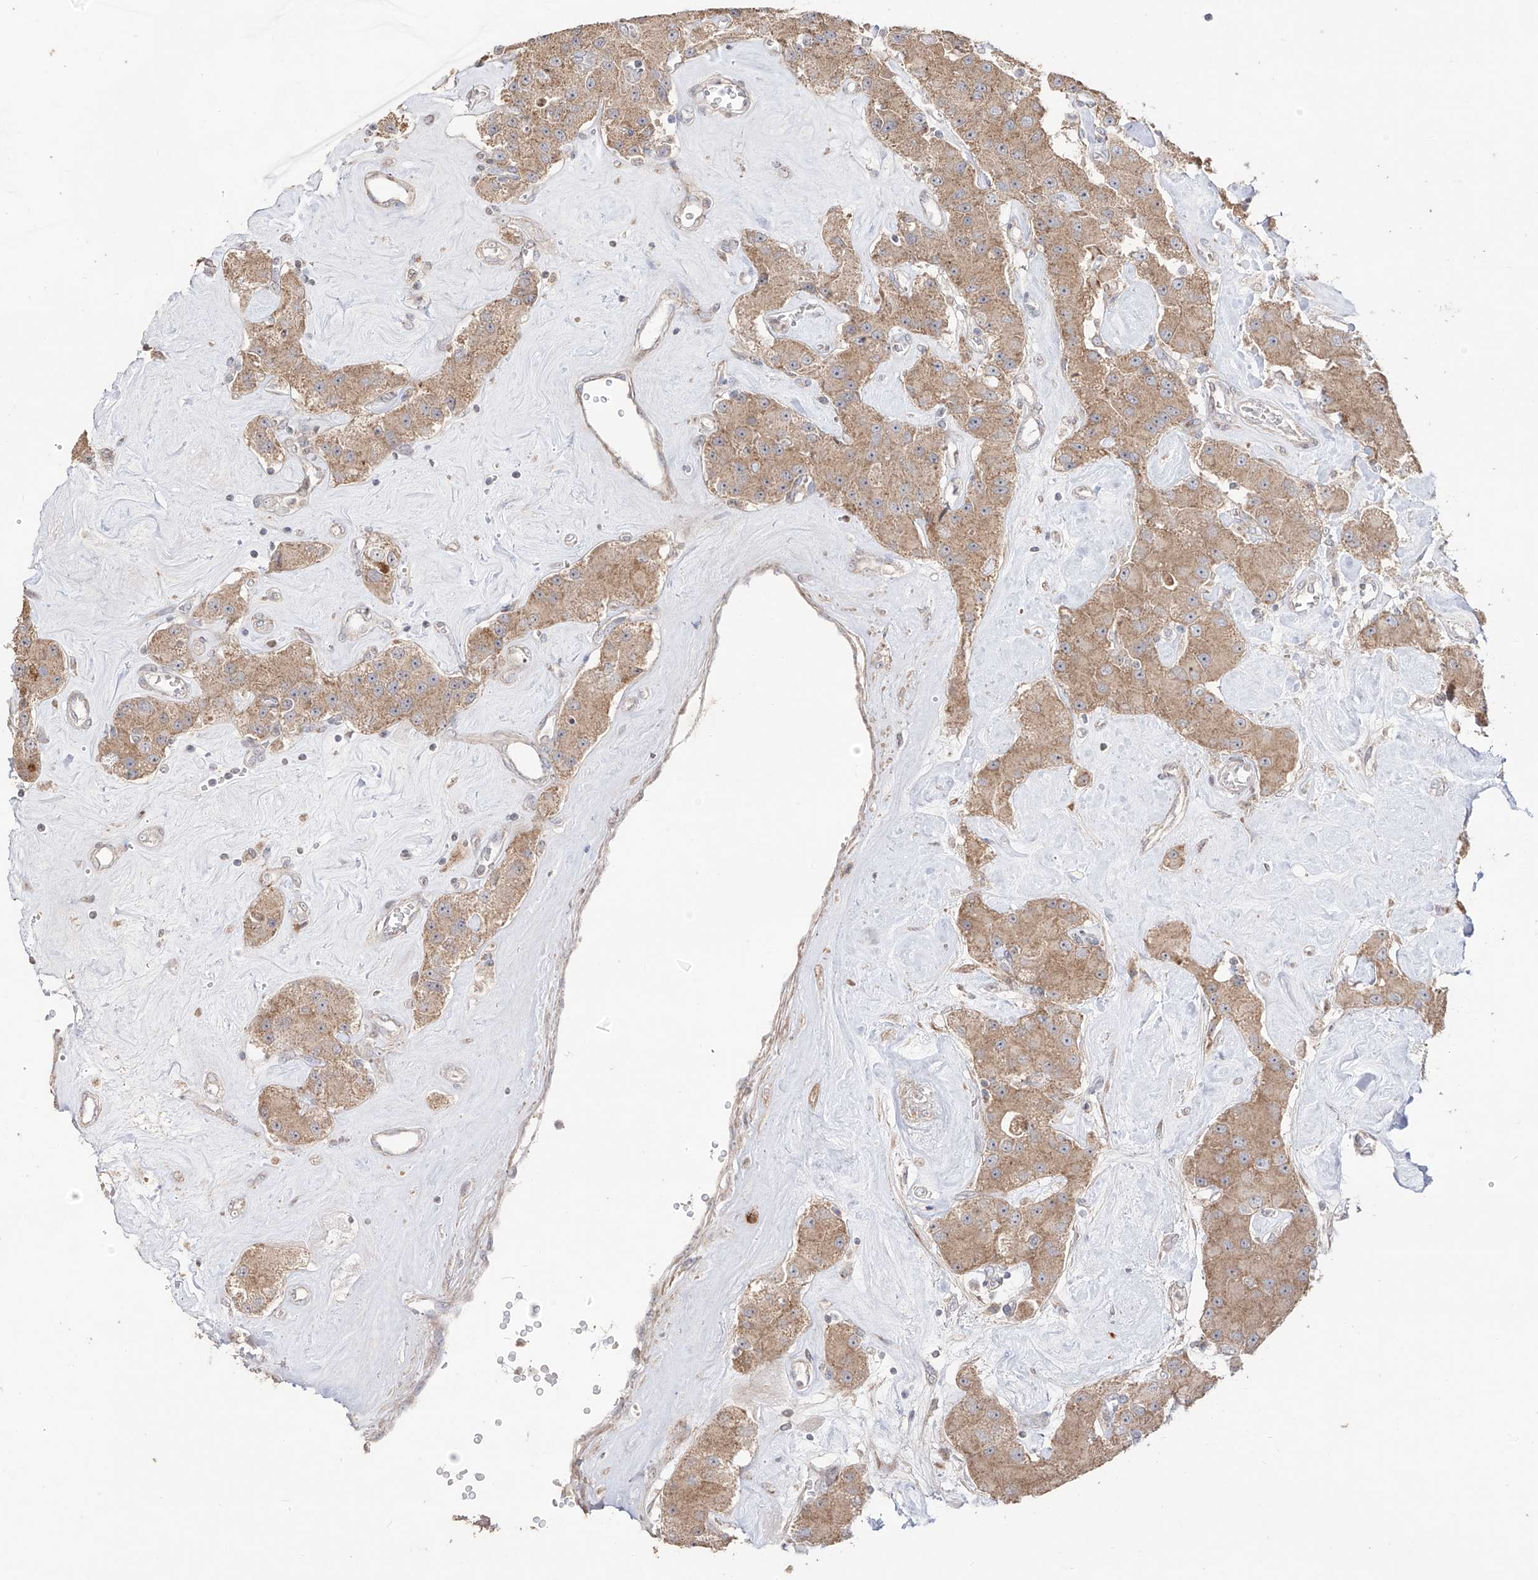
{"staining": {"intensity": "moderate", "quantity": ">75%", "location": "cytoplasmic/membranous"}, "tissue": "carcinoid", "cell_type": "Tumor cells", "image_type": "cancer", "snomed": [{"axis": "morphology", "description": "Carcinoid, malignant, NOS"}, {"axis": "topography", "description": "Pancreas"}], "caption": "An image of human carcinoid (malignant) stained for a protein demonstrates moderate cytoplasmic/membranous brown staining in tumor cells.", "gene": "YKT6", "patient": {"sex": "male", "age": 41}}